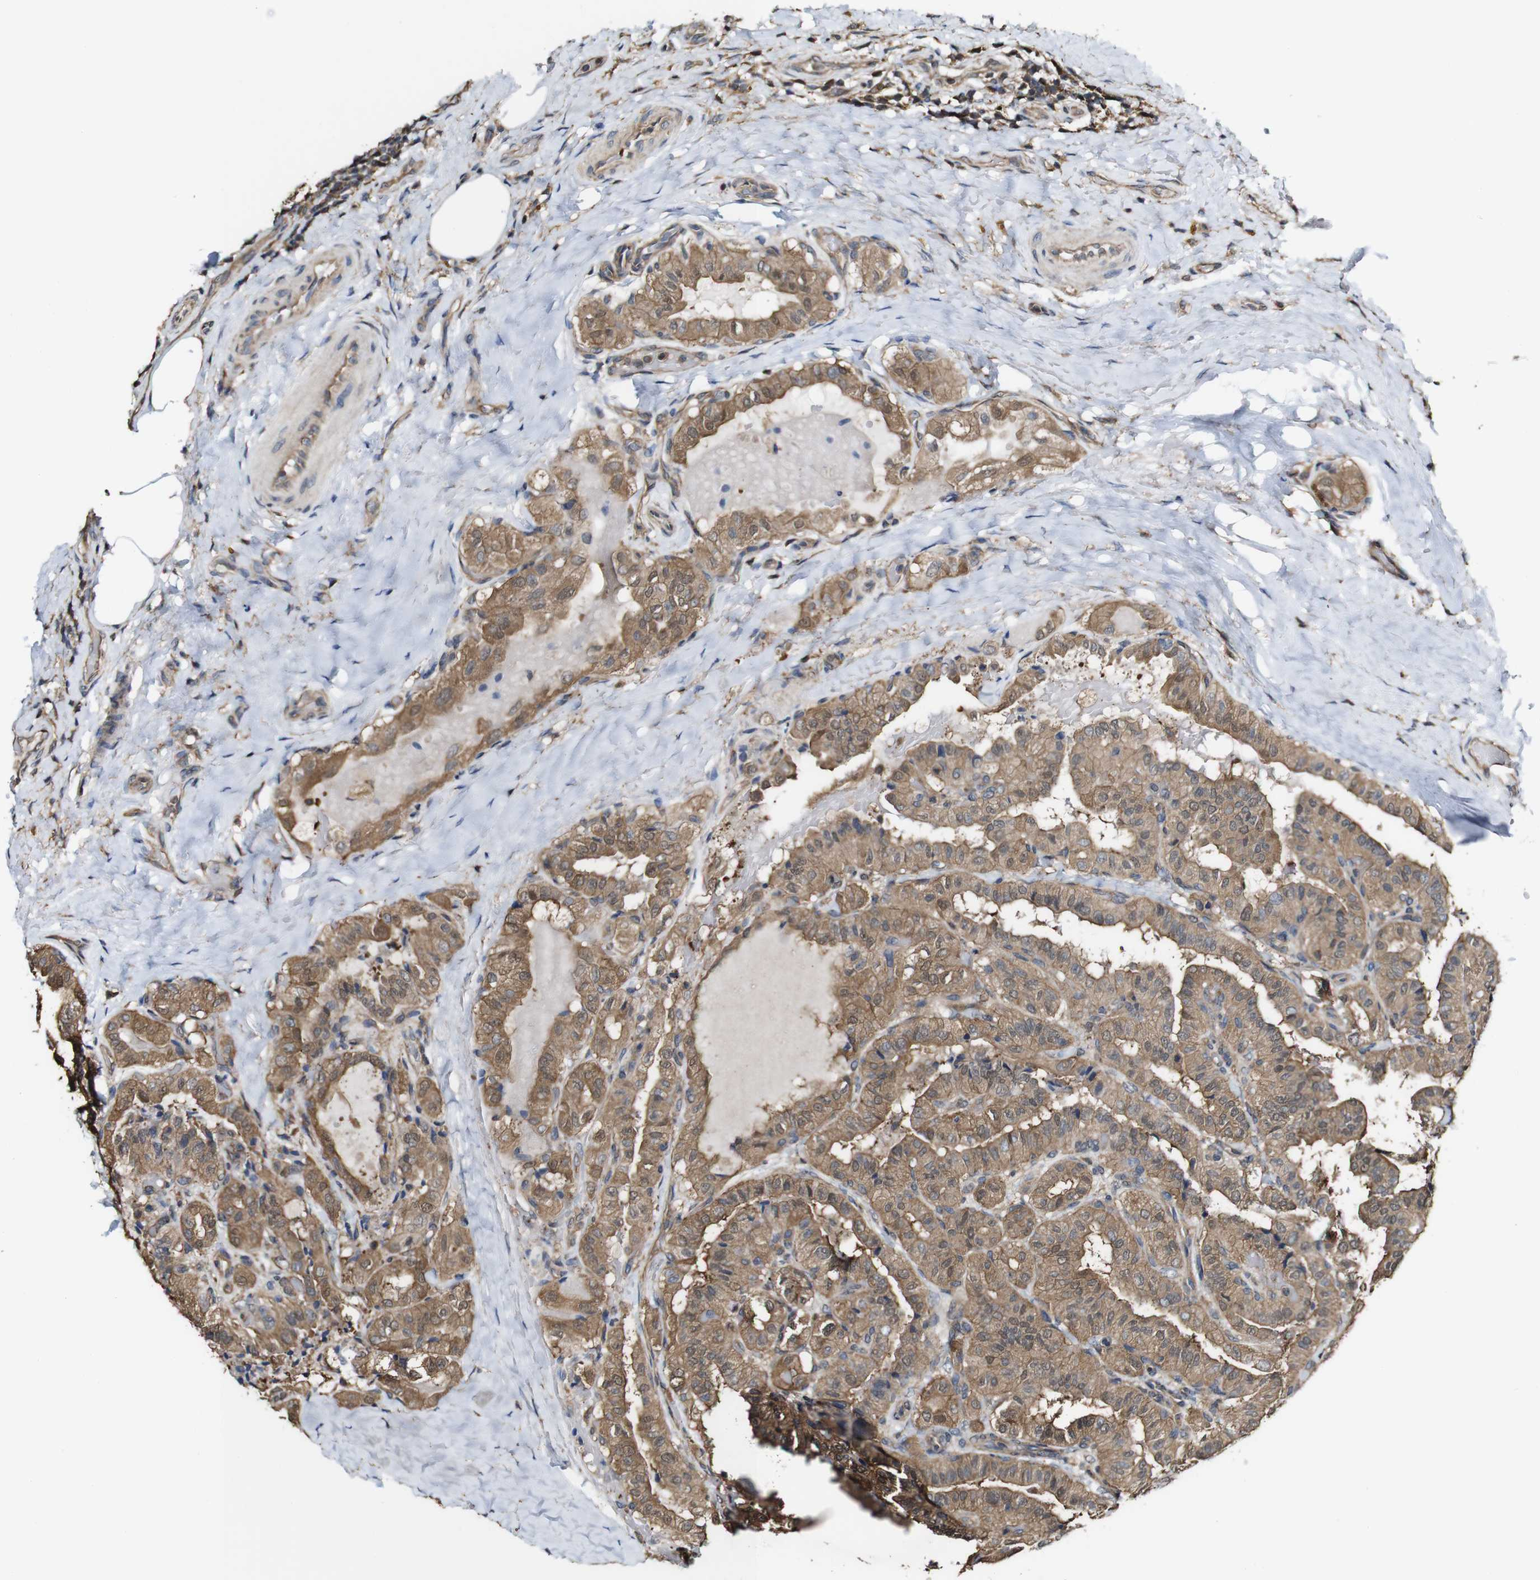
{"staining": {"intensity": "moderate", "quantity": ">75%", "location": "cytoplasmic/membranous"}, "tissue": "thyroid cancer", "cell_type": "Tumor cells", "image_type": "cancer", "snomed": [{"axis": "morphology", "description": "Papillary adenocarcinoma, NOS"}, {"axis": "topography", "description": "Thyroid gland"}], "caption": "Protein expression analysis of human thyroid cancer reveals moderate cytoplasmic/membranous staining in approximately >75% of tumor cells.", "gene": "PTPRR", "patient": {"sex": "male", "age": 77}}